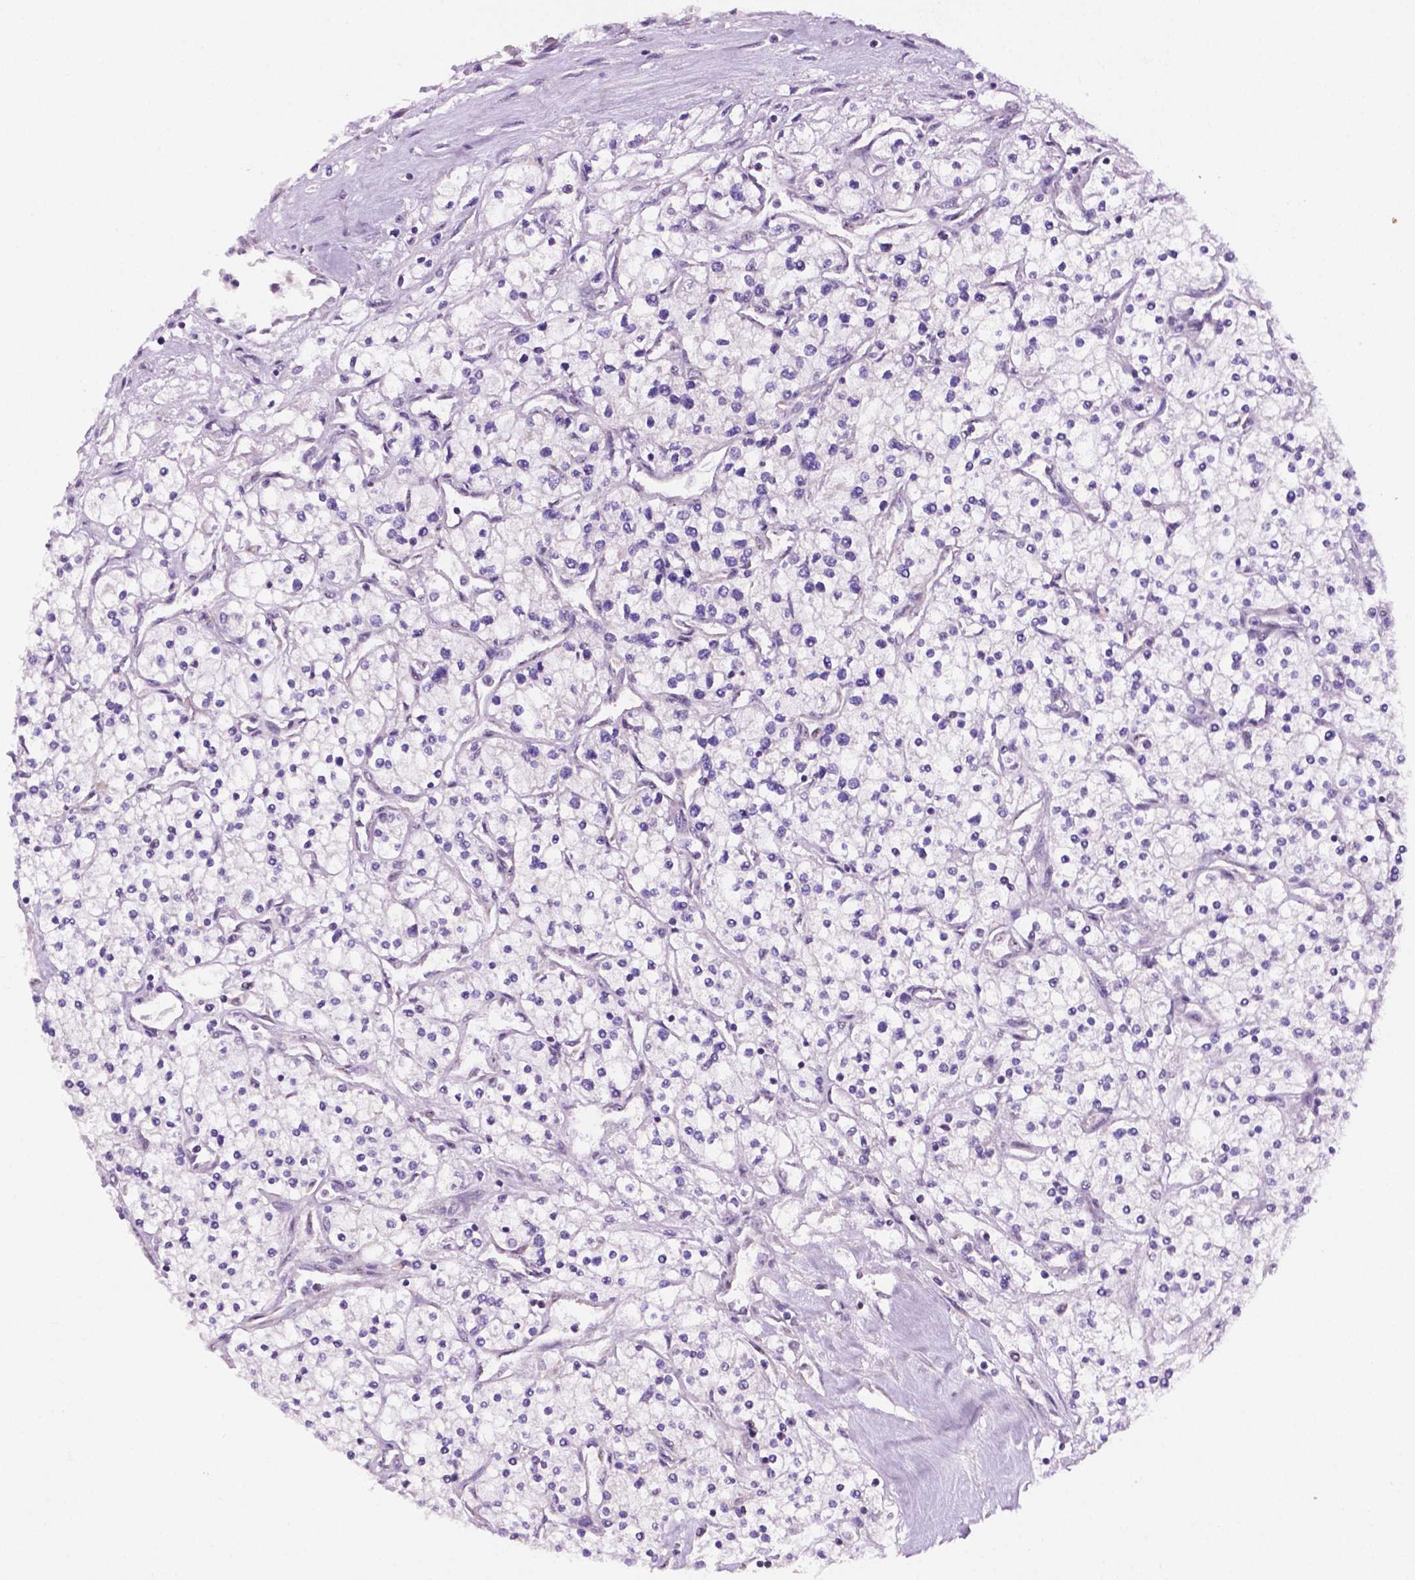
{"staining": {"intensity": "negative", "quantity": "none", "location": "none"}, "tissue": "renal cancer", "cell_type": "Tumor cells", "image_type": "cancer", "snomed": [{"axis": "morphology", "description": "Adenocarcinoma, NOS"}, {"axis": "topography", "description": "Kidney"}], "caption": "Immunohistochemistry photomicrograph of neoplastic tissue: renal cancer stained with DAB (3,3'-diaminobenzidine) demonstrates no significant protein staining in tumor cells. (DAB immunohistochemistry with hematoxylin counter stain).", "gene": "C18orf21", "patient": {"sex": "male", "age": 80}}